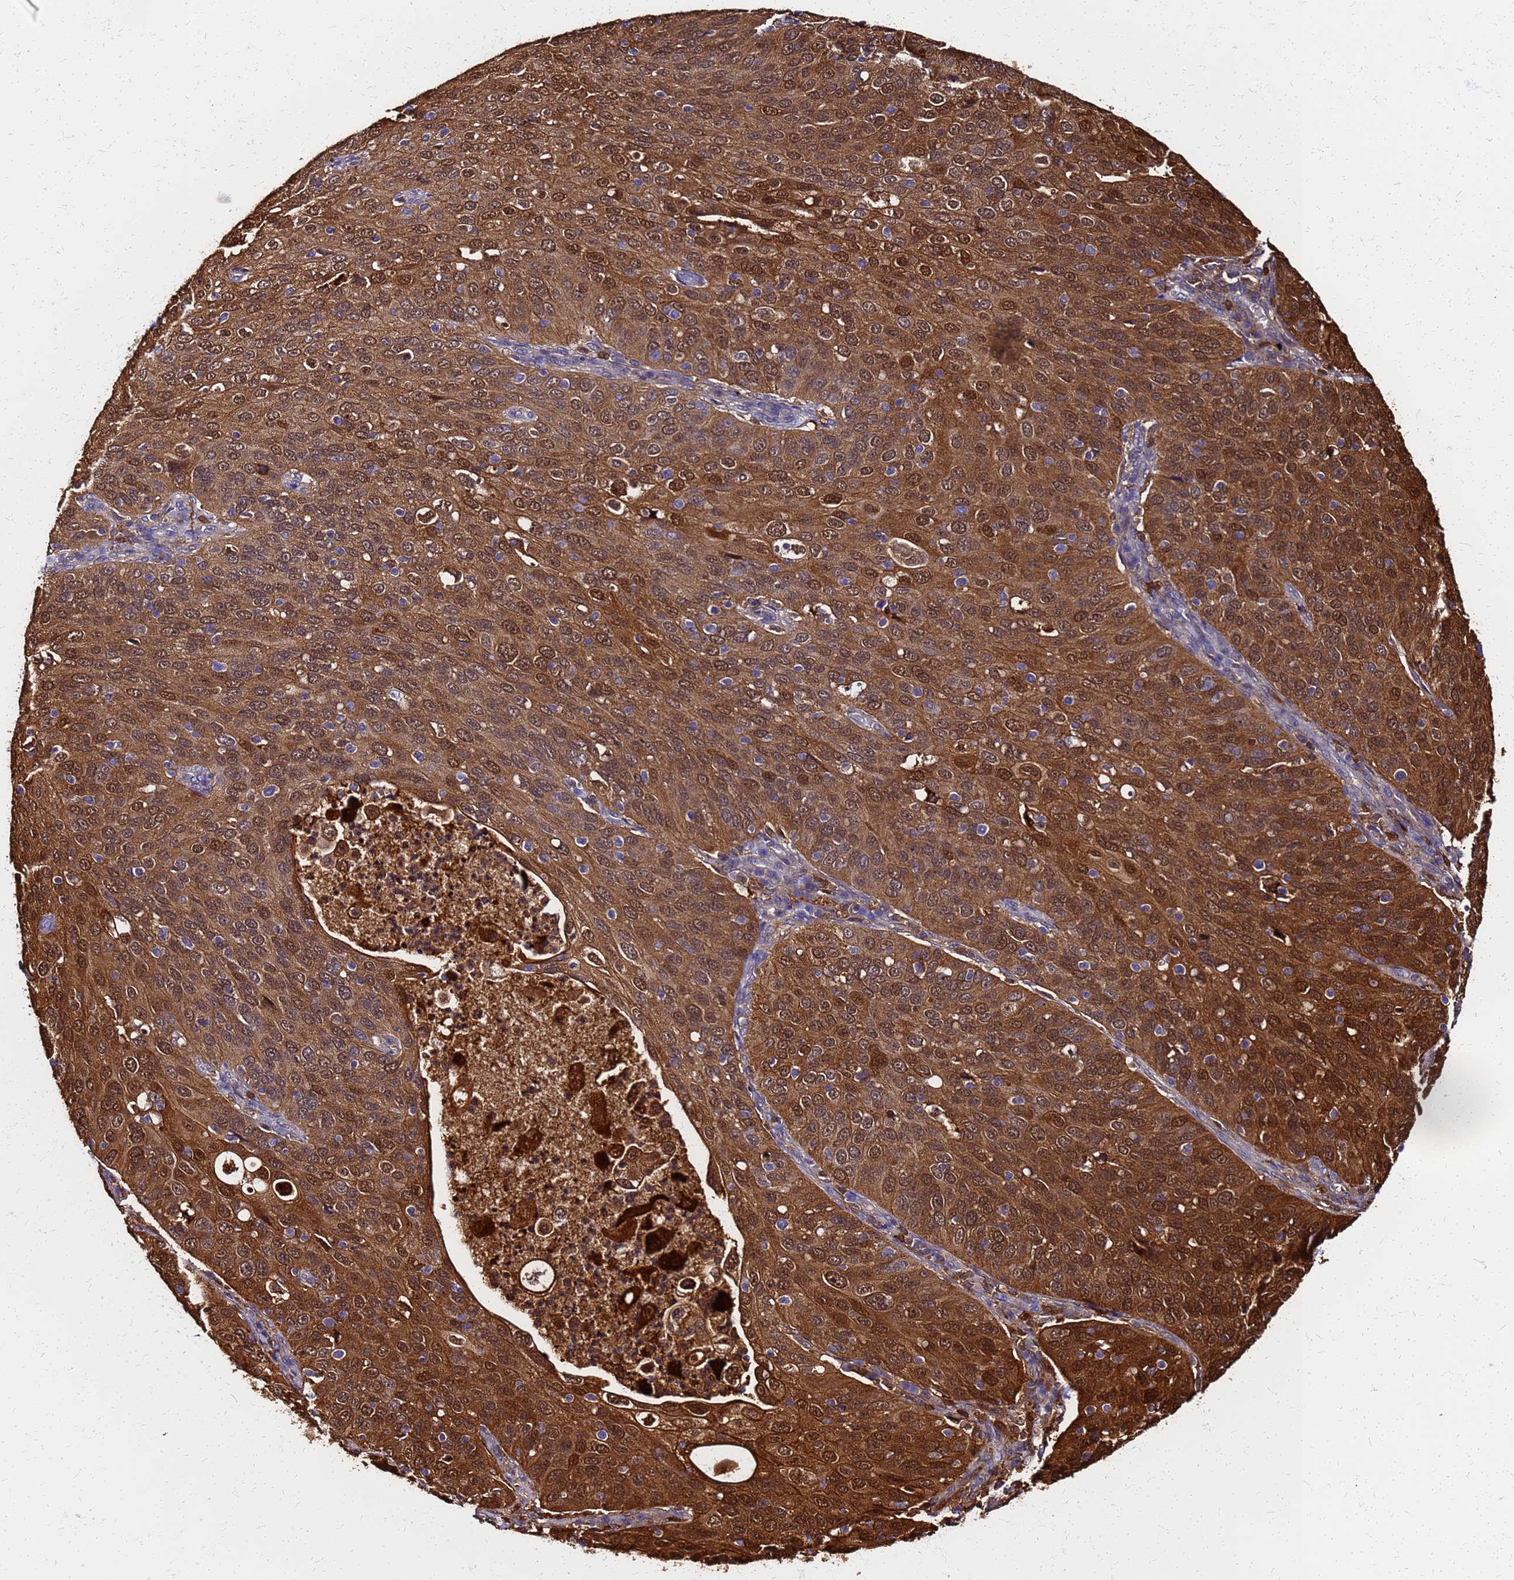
{"staining": {"intensity": "strong", "quantity": ">75%", "location": "cytoplasmic/membranous,nuclear"}, "tissue": "cervical cancer", "cell_type": "Tumor cells", "image_type": "cancer", "snomed": [{"axis": "morphology", "description": "Squamous cell carcinoma, NOS"}, {"axis": "topography", "description": "Cervix"}], "caption": "Protein expression analysis of human squamous cell carcinoma (cervical) reveals strong cytoplasmic/membranous and nuclear staining in about >75% of tumor cells. (DAB (3,3'-diaminobenzidine) IHC, brown staining for protein, blue staining for nuclei).", "gene": "S100A11", "patient": {"sex": "female", "age": 36}}